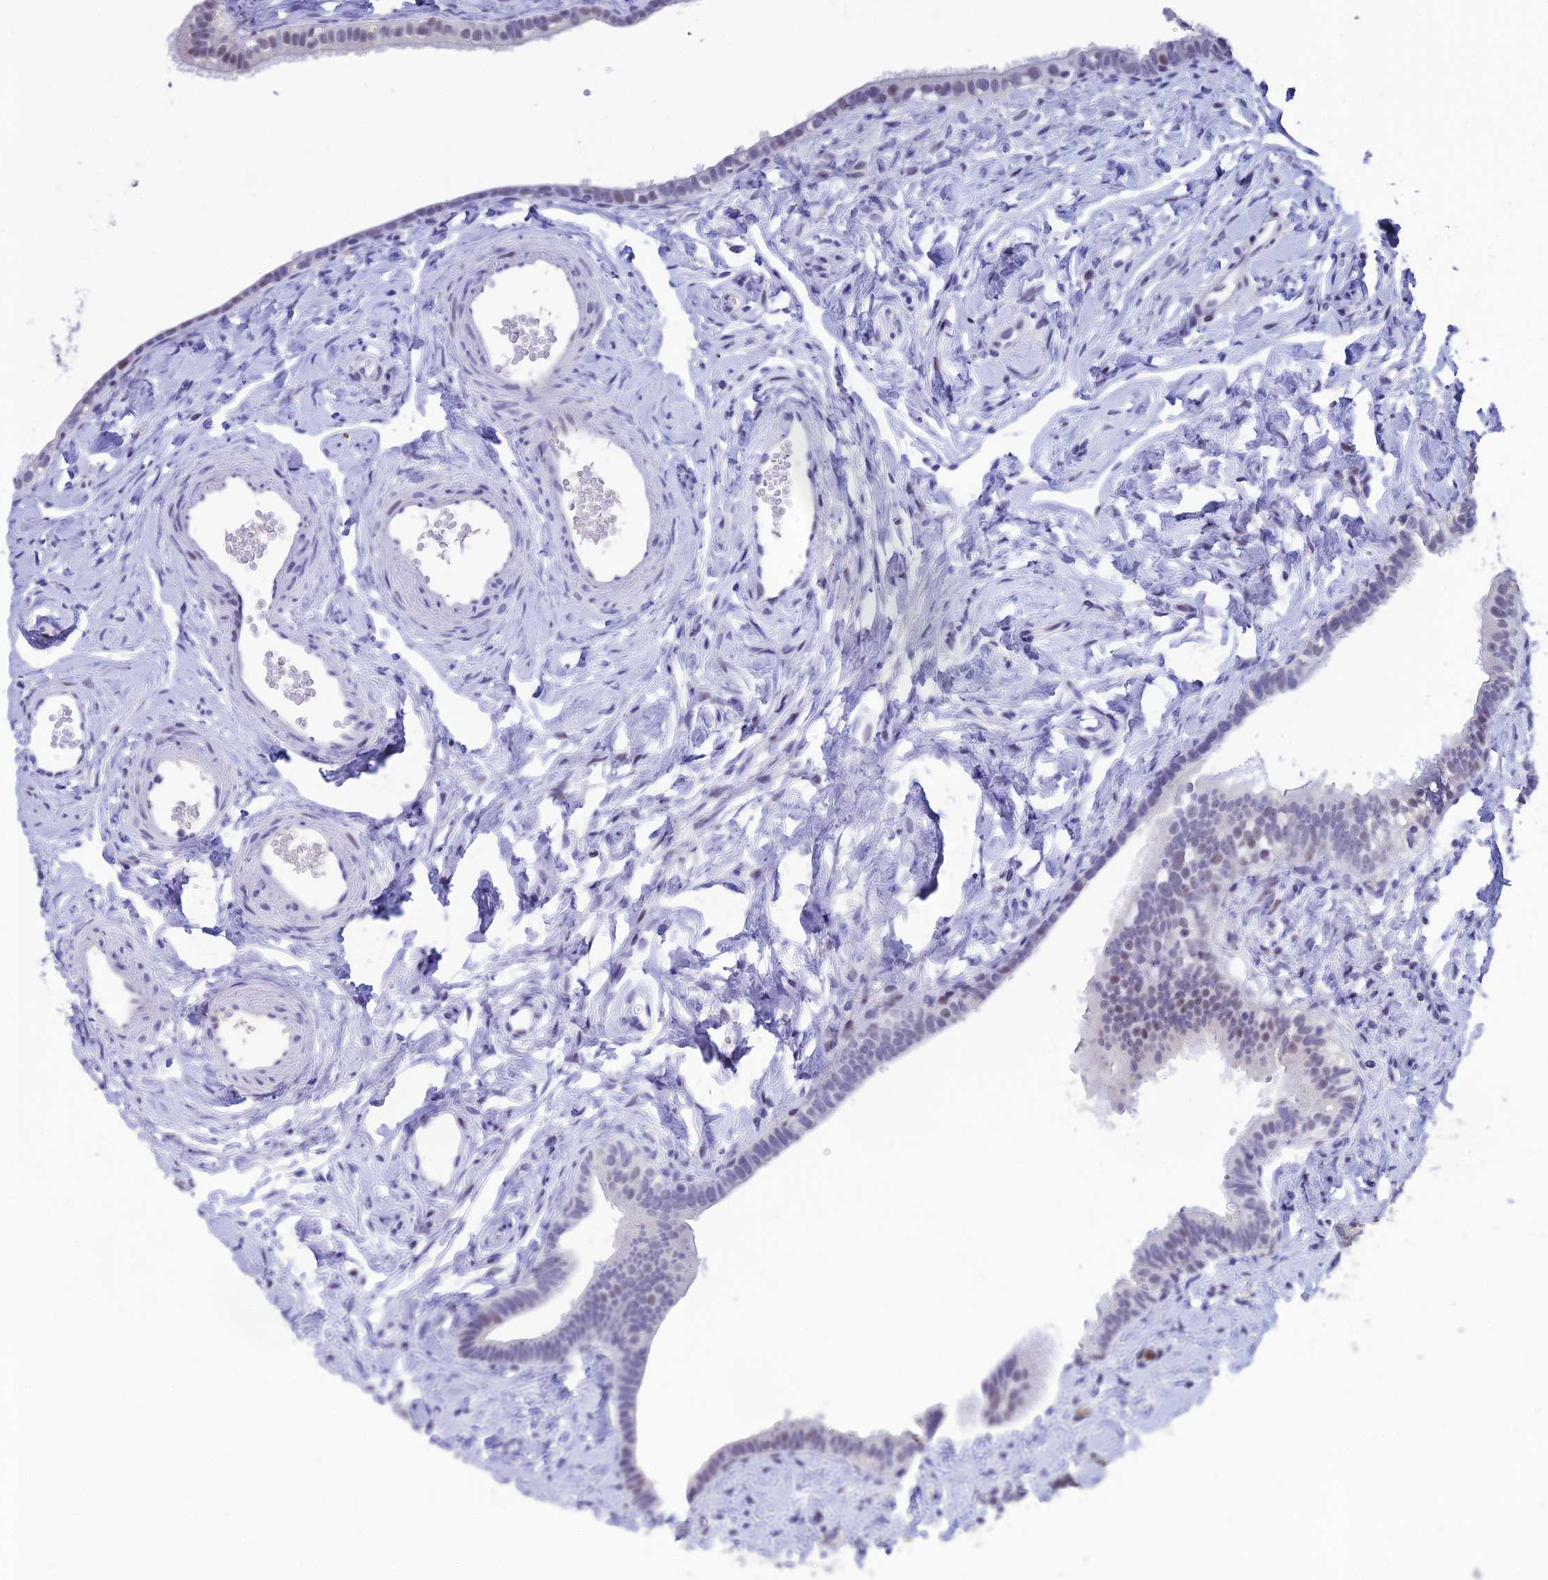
{"staining": {"intensity": "negative", "quantity": "none", "location": "none"}, "tissue": "fallopian tube", "cell_type": "Glandular cells", "image_type": "normal", "snomed": [{"axis": "morphology", "description": "Normal tissue, NOS"}, {"axis": "topography", "description": "Fallopian tube"}], "caption": "Immunohistochemical staining of unremarkable fallopian tube demonstrates no significant positivity in glandular cells. (DAB immunohistochemistry with hematoxylin counter stain).", "gene": "MFSD2B", "patient": {"sex": "female", "age": 66}}